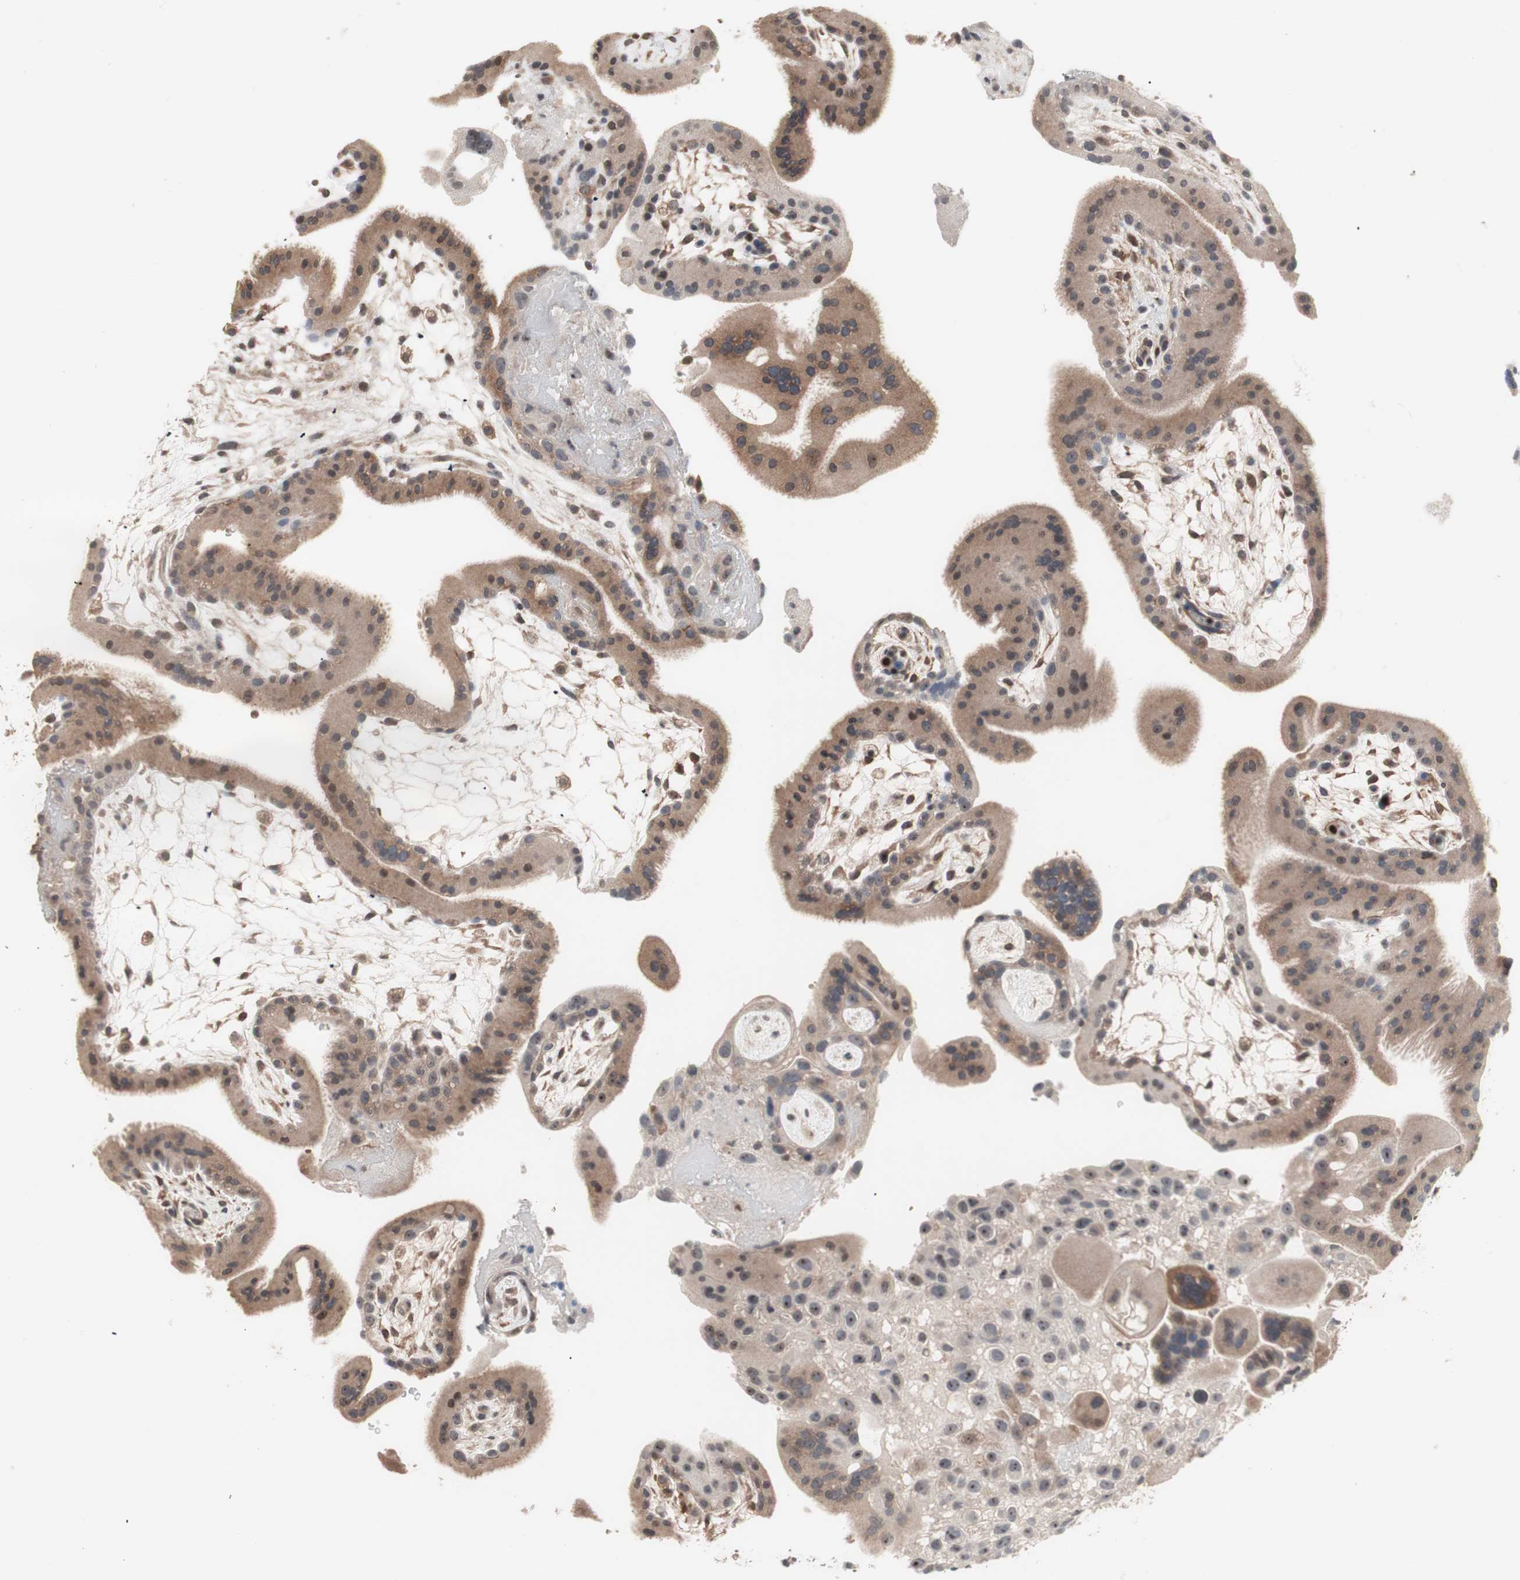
{"staining": {"intensity": "weak", "quantity": "<25%", "location": "cytoplasmic/membranous,nuclear"}, "tissue": "placenta", "cell_type": "Decidual cells", "image_type": "normal", "snomed": [{"axis": "morphology", "description": "Normal tissue, NOS"}, {"axis": "topography", "description": "Placenta"}], "caption": "Protein analysis of unremarkable placenta exhibits no significant expression in decidual cells. Nuclei are stained in blue.", "gene": "IRS1", "patient": {"sex": "female", "age": 19}}